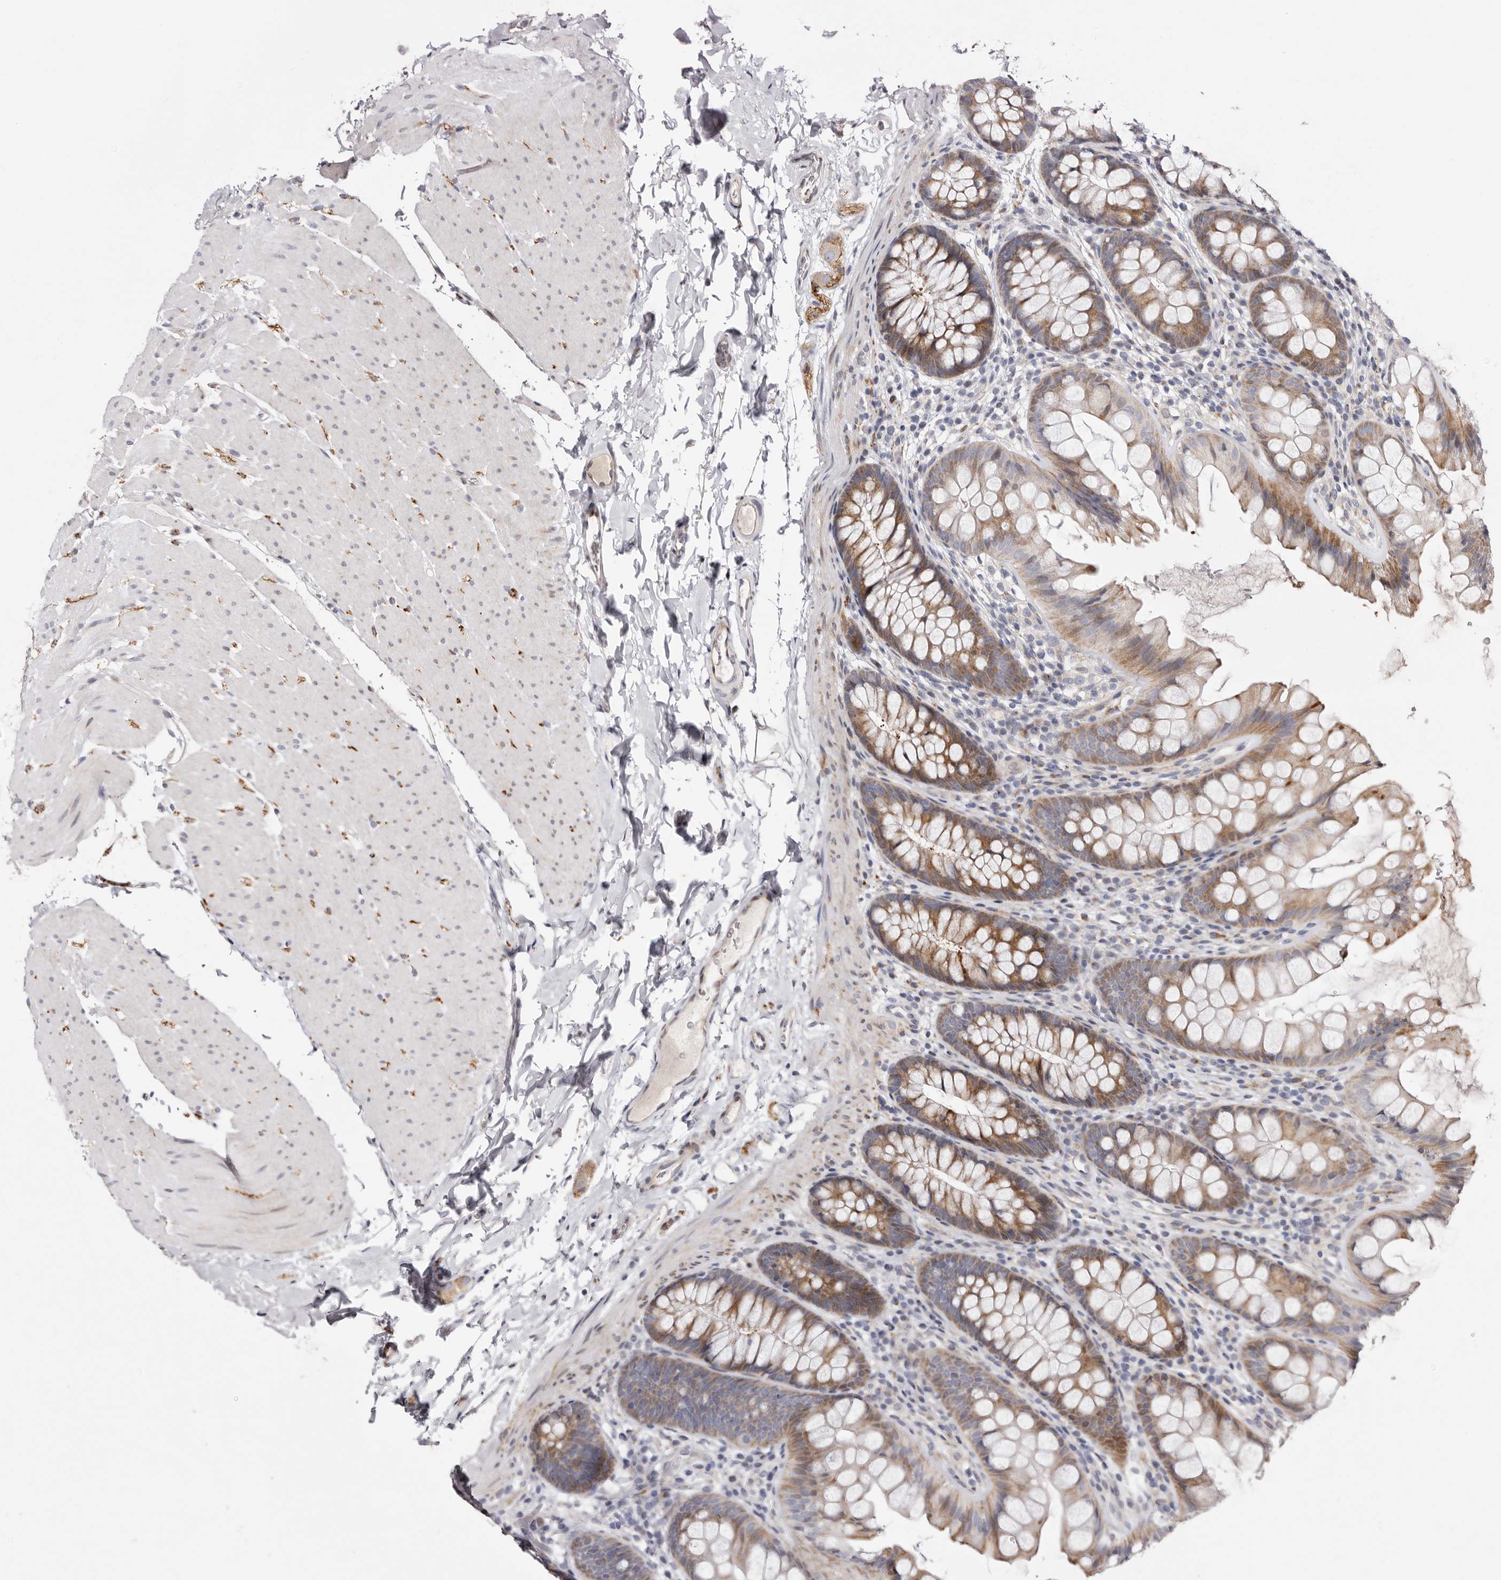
{"staining": {"intensity": "weak", "quantity": "25%-75%", "location": "cytoplasmic/membranous"}, "tissue": "colon", "cell_type": "Endothelial cells", "image_type": "normal", "snomed": [{"axis": "morphology", "description": "Normal tissue, NOS"}, {"axis": "topography", "description": "Colon"}], "caption": "Protein staining demonstrates weak cytoplasmic/membranous expression in about 25%-75% of endothelial cells in unremarkable colon. (DAB IHC, brown staining for protein, blue staining for nuclei).", "gene": "TIMM17B", "patient": {"sex": "female", "age": 62}}